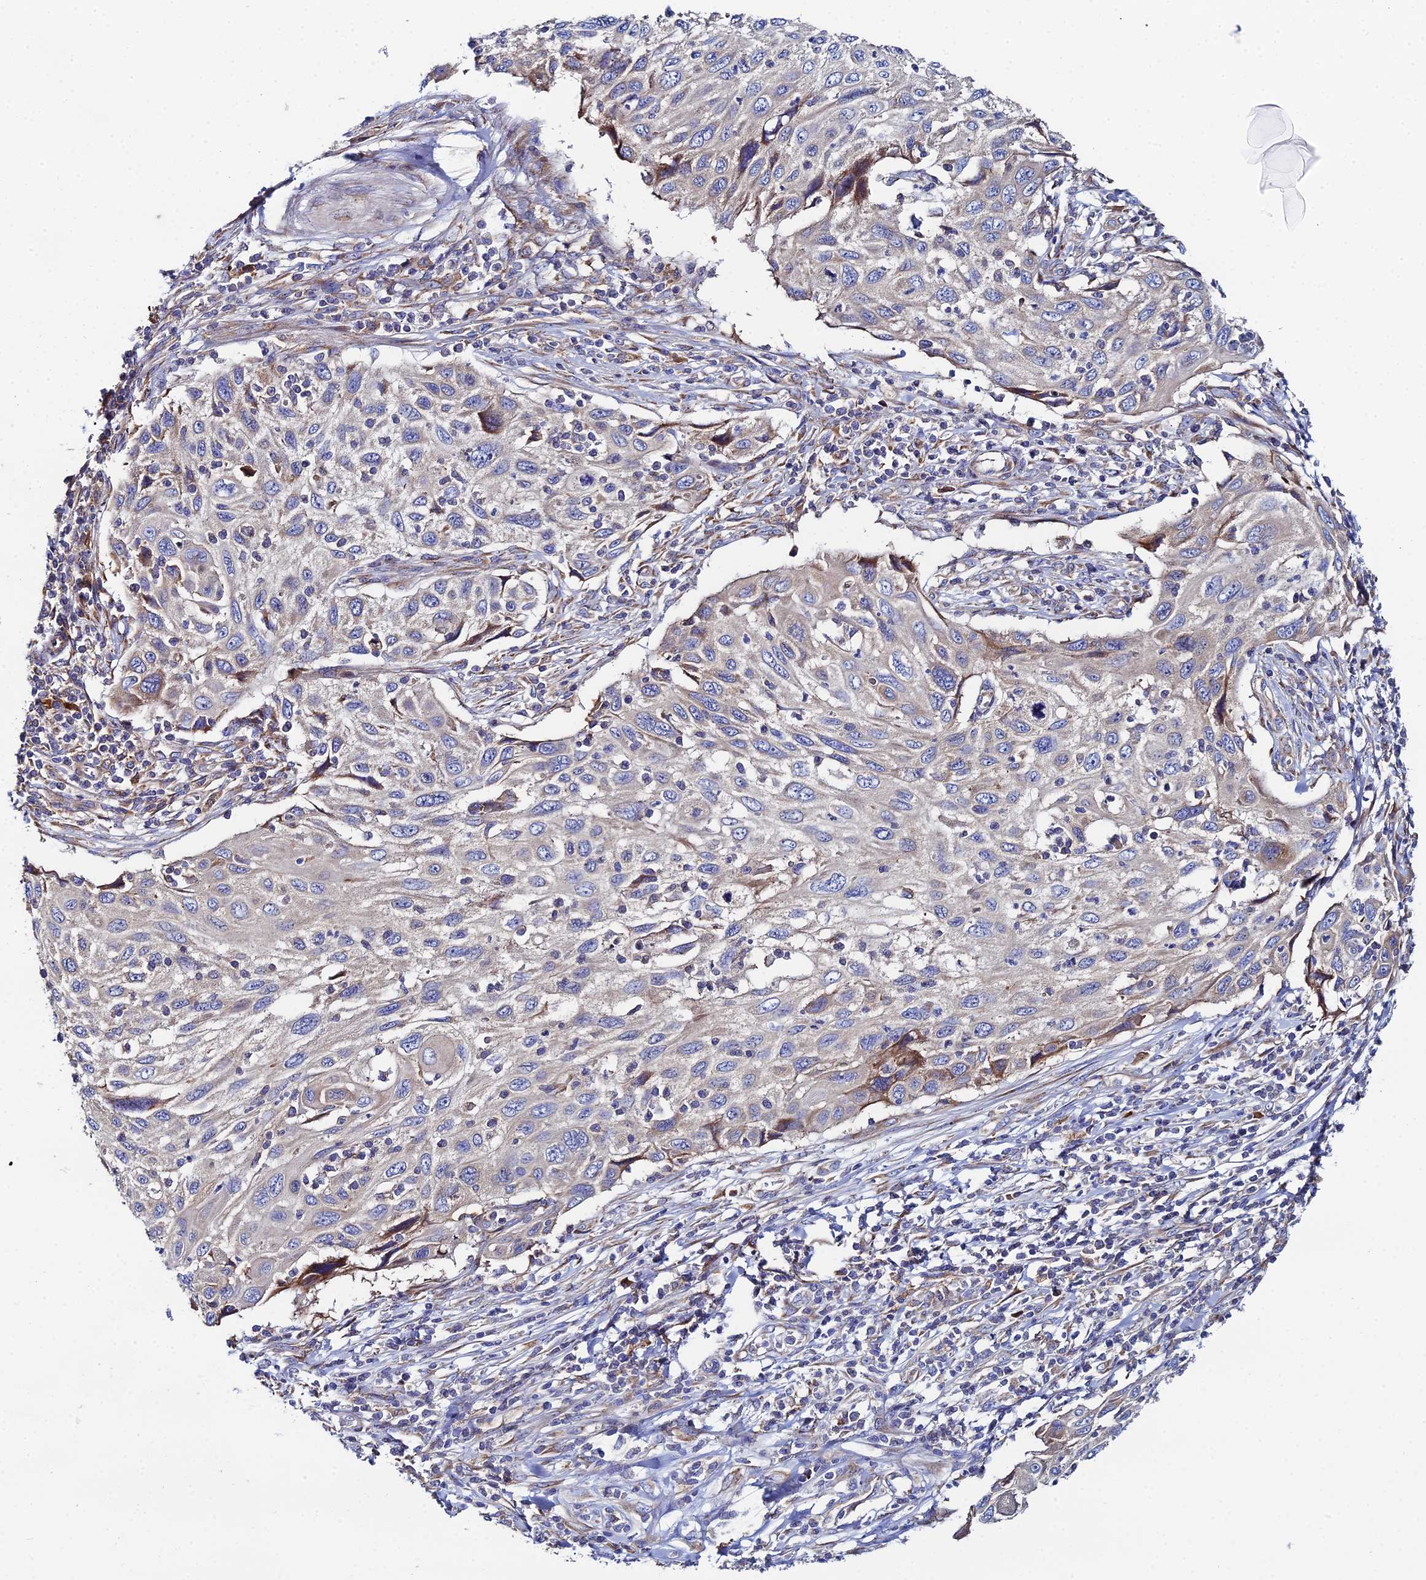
{"staining": {"intensity": "moderate", "quantity": "<25%", "location": "cytoplasmic/membranous"}, "tissue": "cervical cancer", "cell_type": "Tumor cells", "image_type": "cancer", "snomed": [{"axis": "morphology", "description": "Squamous cell carcinoma, NOS"}, {"axis": "topography", "description": "Cervix"}], "caption": "Protein positivity by IHC demonstrates moderate cytoplasmic/membranous expression in about <25% of tumor cells in squamous cell carcinoma (cervical).", "gene": "CLCN3", "patient": {"sex": "female", "age": 70}}